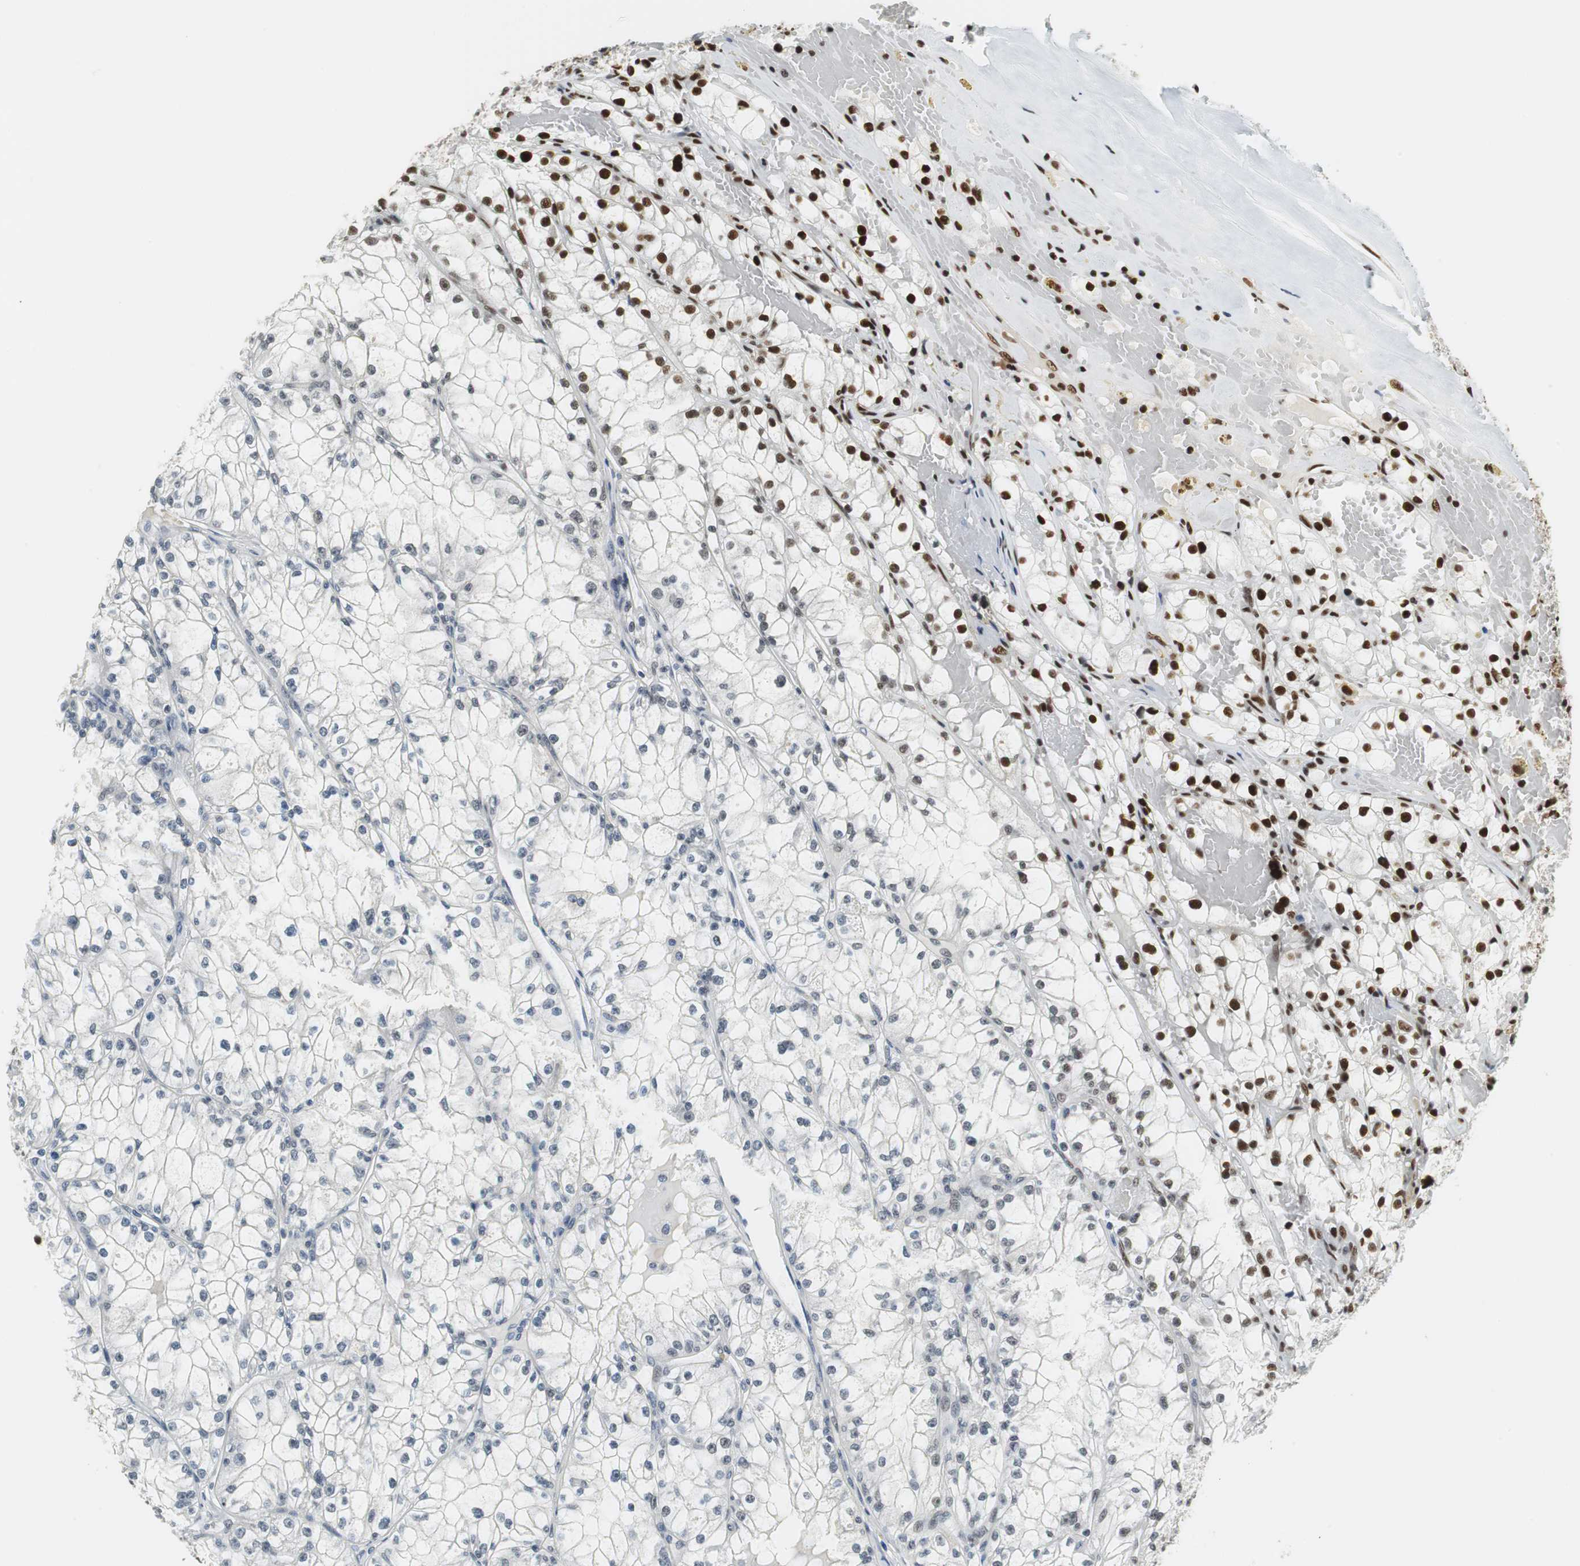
{"staining": {"intensity": "strong", "quantity": "25%-75%", "location": "nuclear"}, "tissue": "renal cancer", "cell_type": "Tumor cells", "image_type": "cancer", "snomed": [{"axis": "morphology", "description": "Adenocarcinoma, NOS"}, {"axis": "topography", "description": "Kidney"}], "caption": "Immunohistochemistry of renal cancer (adenocarcinoma) demonstrates high levels of strong nuclear staining in approximately 25%-75% of tumor cells. The staining was performed using DAB to visualize the protein expression in brown, while the nuclei were stained in blue with hematoxylin (Magnification: 20x).", "gene": "PRKDC", "patient": {"sex": "male", "age": 56}}